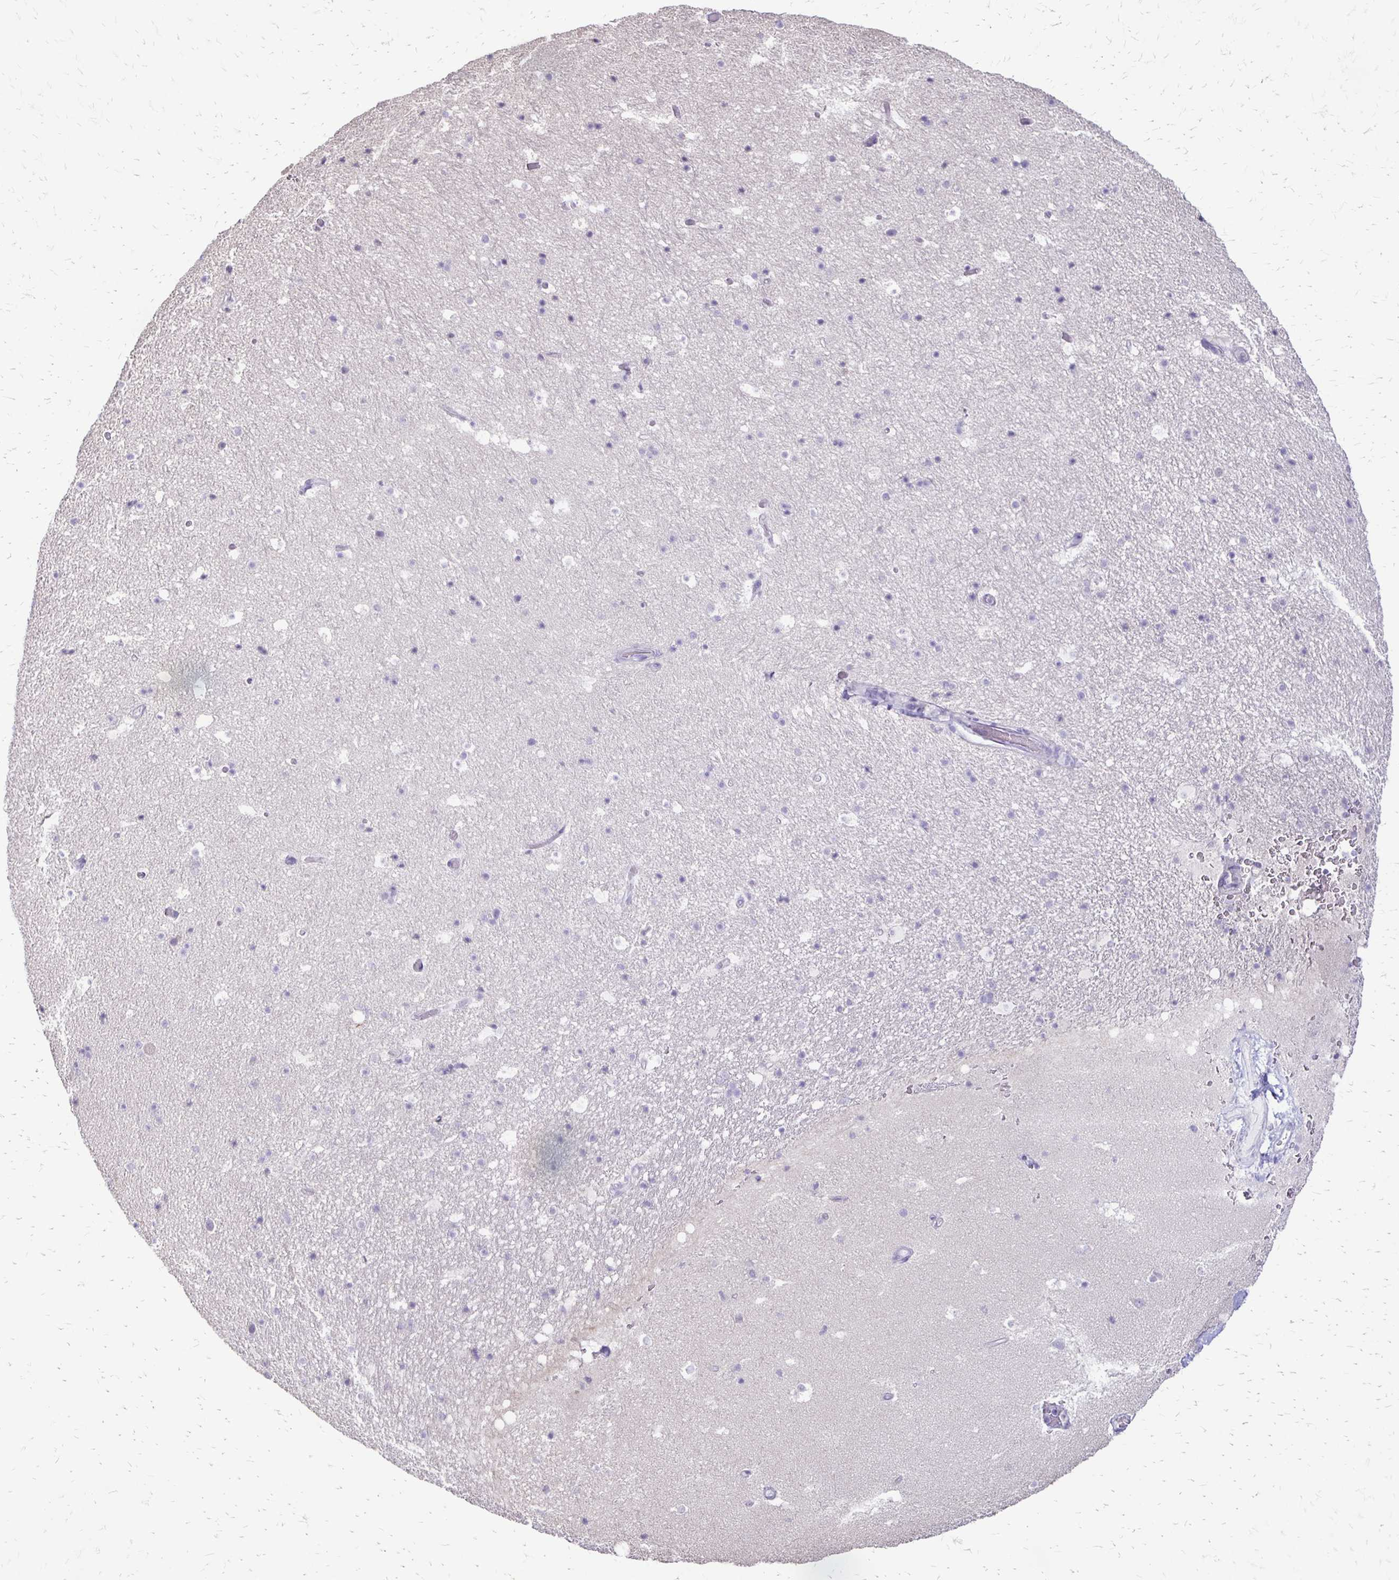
{"staining": {"intensity": "negative", "quantity": "none", "location": "none"}, "tissue": "hippocampus", "cell_type": "Glial cells", "image_type": "normal", "snomed": [{"axis": "morphology", "description": "Normal tissue, NOS"}, {"axis": "topography", "description": "Hippocampus"}], "caption": "Human hippocampus stained for a protein using immunohistochemistry displays no positivity in glial cells.", "gene": "ALPG", "patient": {"sex": "male", "age": 26}}